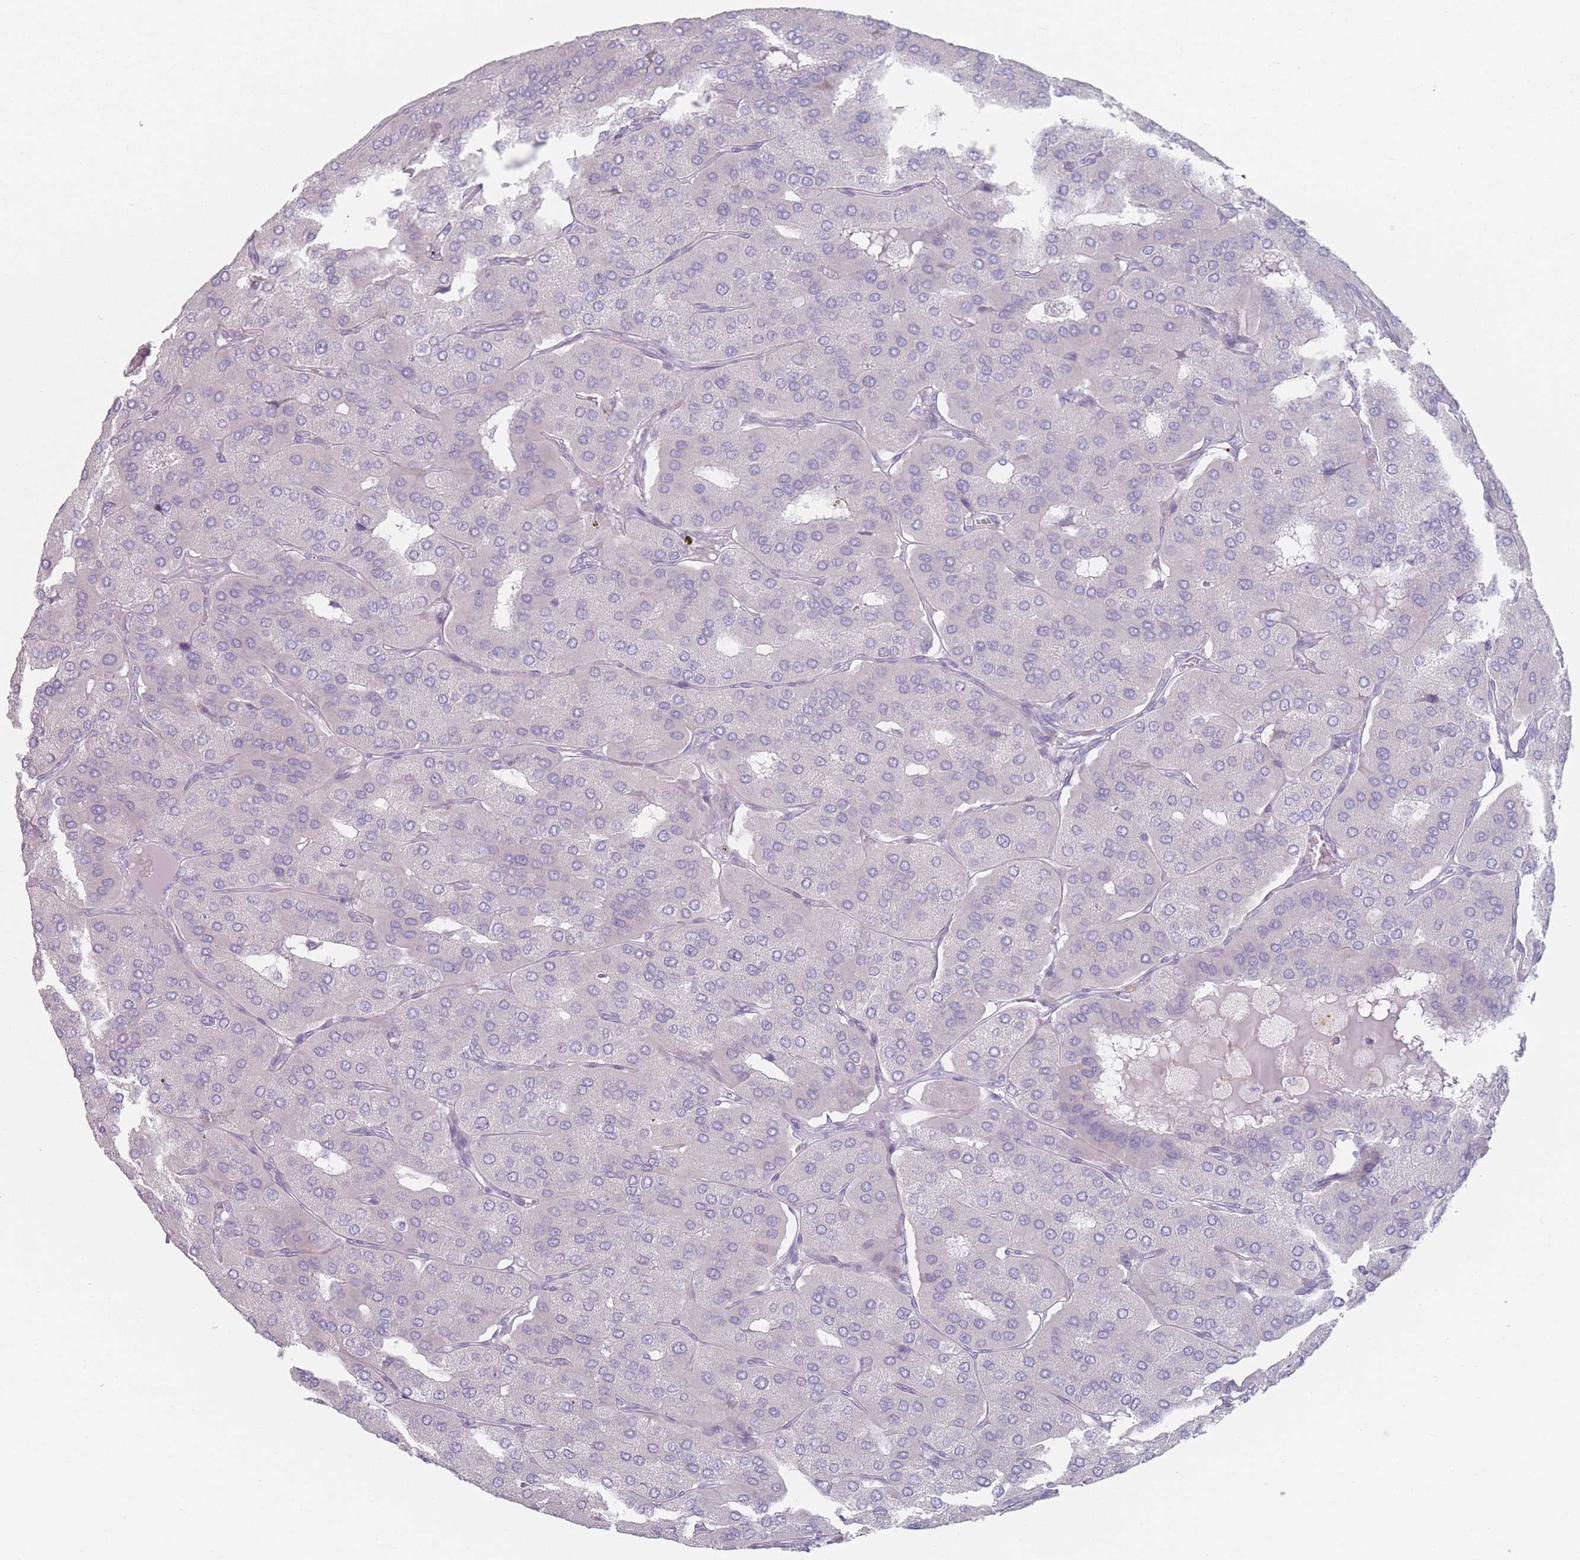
{"staining": {"intensity": "negative", "quantity": "none", "location": "none"}, "tissue": "parathyroid gland", "cell_type": "Glandular cells", "image_type": "normal", "snomed": [{"axis": "morphology", "description": "Normal tissue, NOS"}, {"axis": "morphology", "description": "Adenoma, NOS"}, {"axis": "topography", "description": "Parathyroid gland"}], "caption": "Micrograph shows no significant protein positivity in glandular cells of normal parathyroid gland.", "gene": "RNF4", "patient": {"sex": "female", "age": 86}}